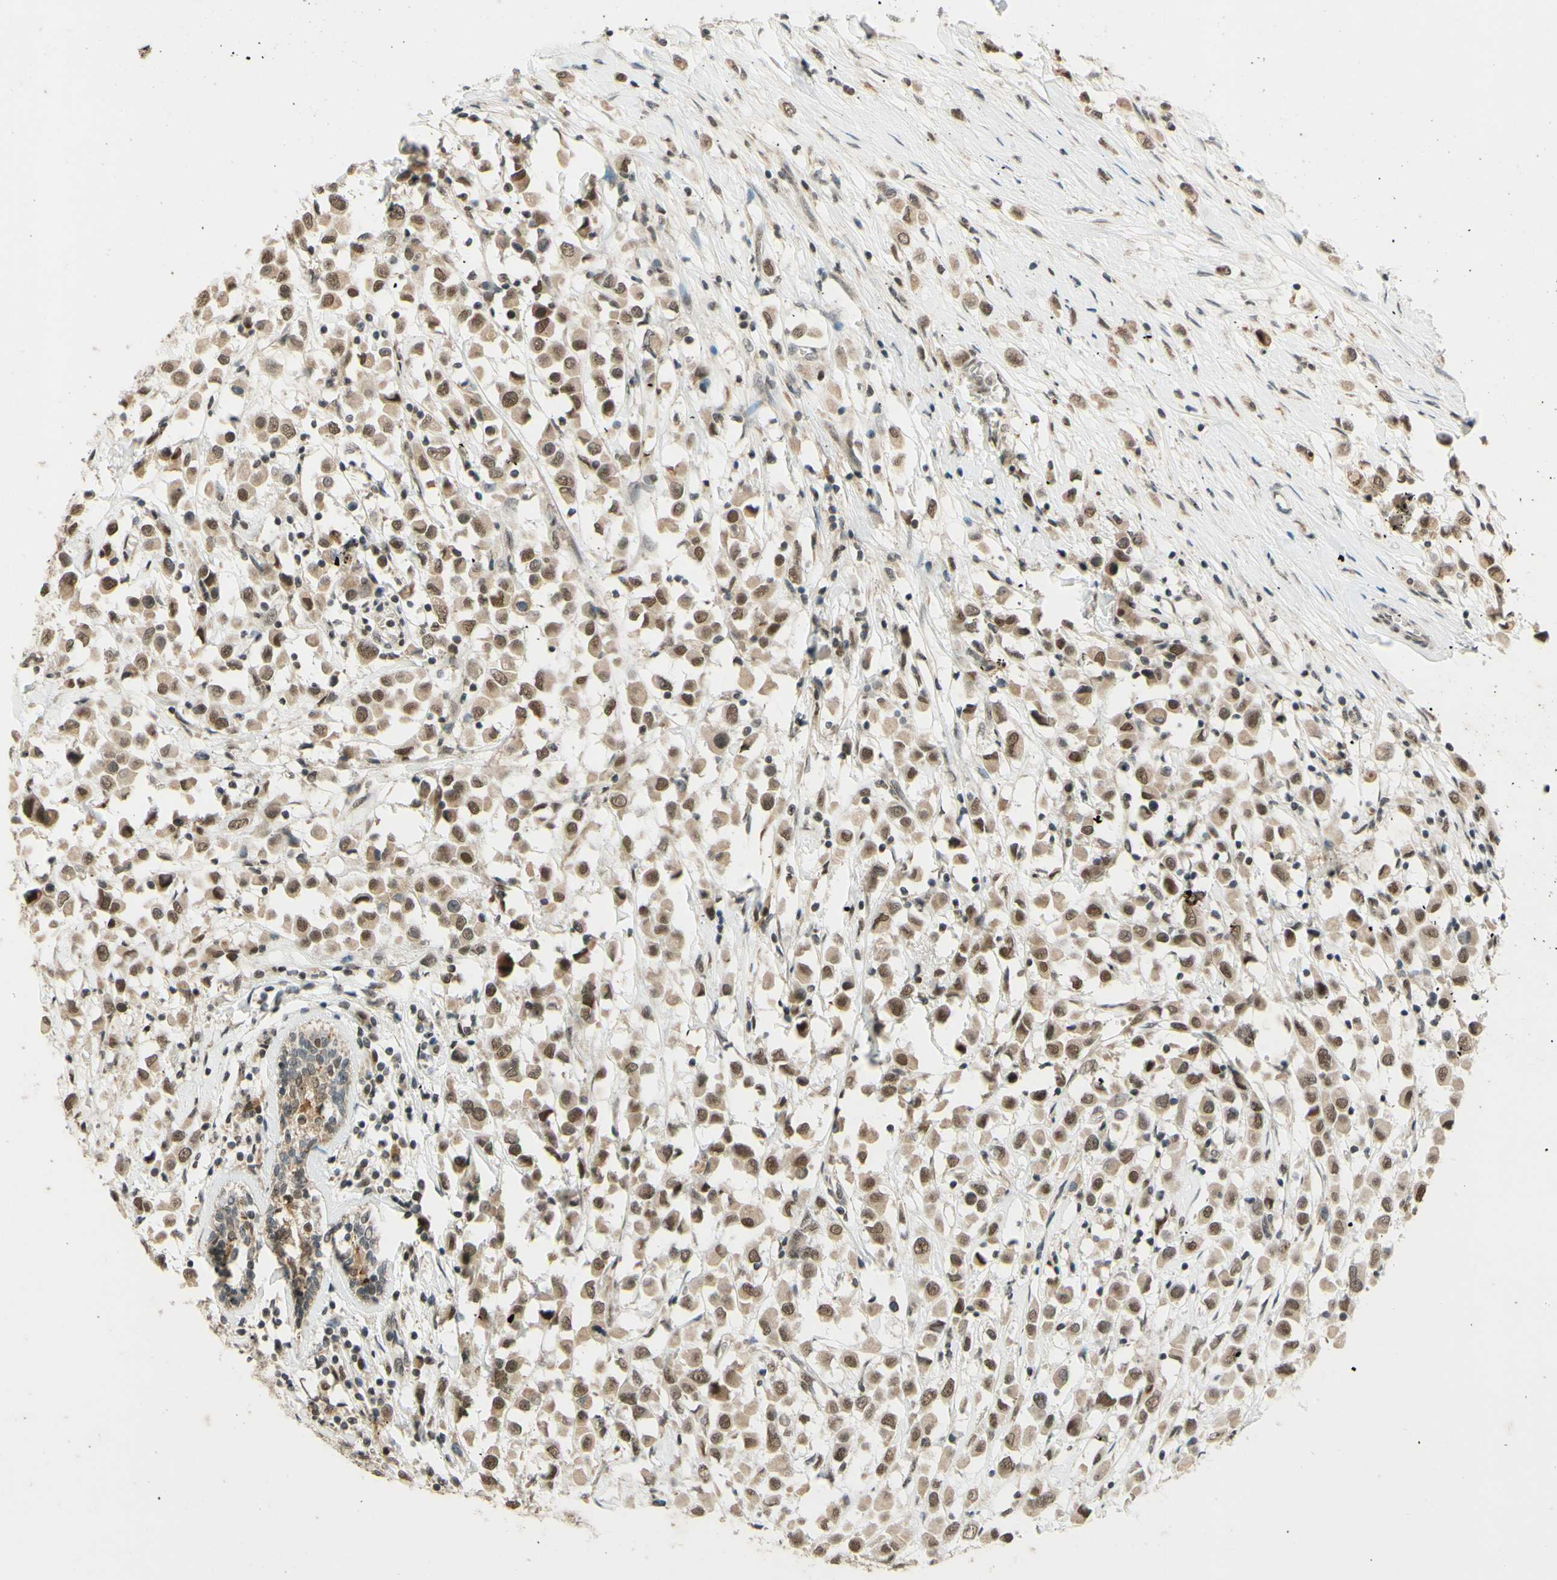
{"staining": {"intensity": "moderate", "quantity": ">75%", "location": "nuclear"}, "tissue": "breast cancer", "cell_type": "Tumor cells", "image_type": "cancer", "snomed": [{"axis": "morphology", "description": "Duct carcinoma"}, {"axis": "topography", "description": "Breast"}], "caption": "A photomicrograph showing moderate nuclear expression in about >75% of tumor cells in breast cancer (intraductal carcinoma), as visualized by brown immunohistochemical staining.", "gene": "SMARCB1", "patient": {"sex": "female", "age": 61}}